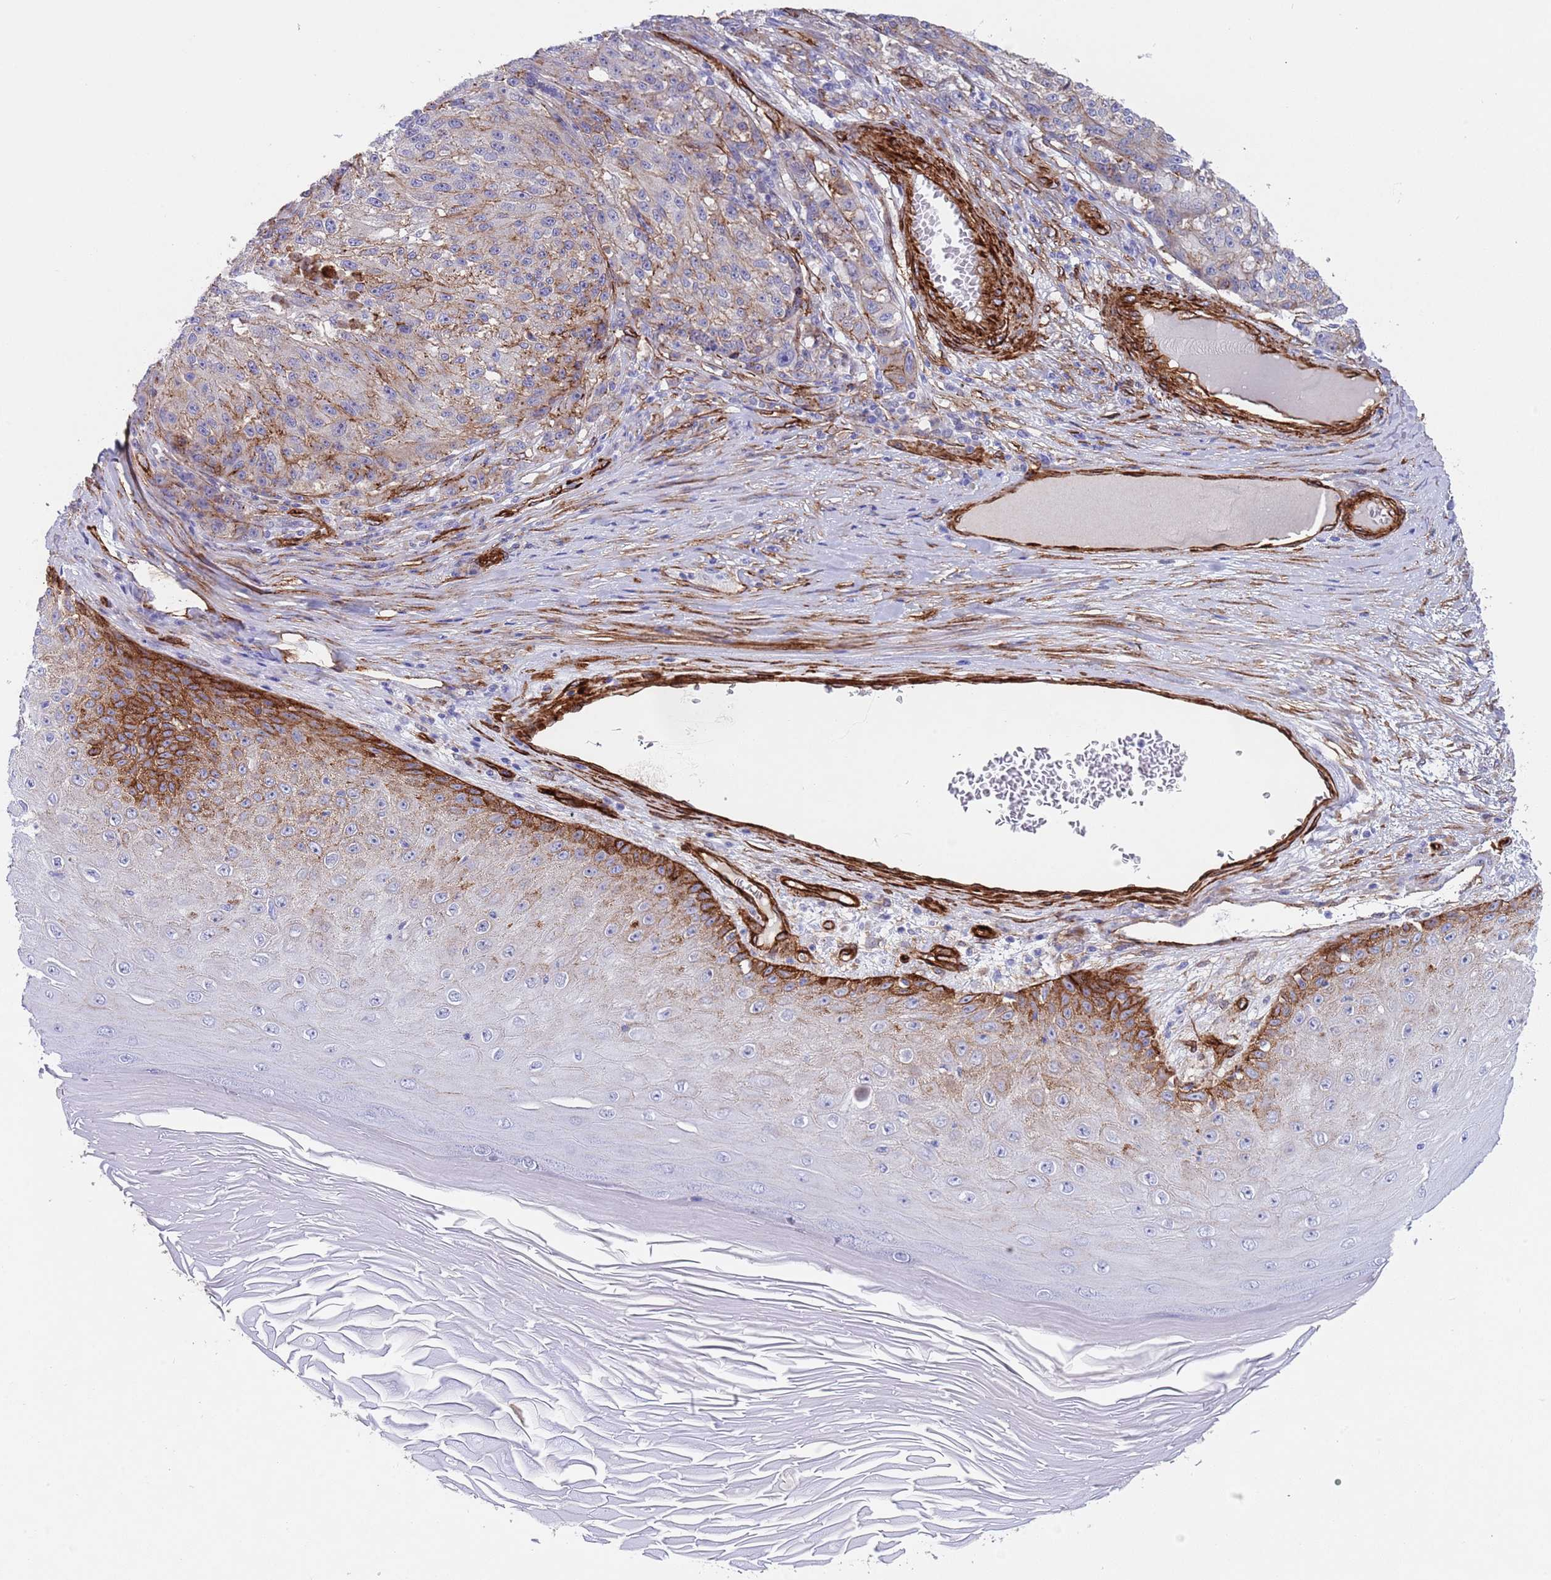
{"staining": {"intensity": "weak", "quantity": "25%-75%", "location": "cytoplasmic/membranous"}, "tissue": "melanoma", "cell_type": "Tumor cells", "image_type": "cancer", "snomed": [{"axis": "morphology", "description": "Malignant melanoma, NOS"}, {"axis": "topography", "description": "Skin"}], "caption": "Immunohistochemical staining of human melanoma exhibits low levels of weak cytoplasmic/membranous protein expression in about 25%-75% of tumor cells. (DAB (3,3'-diaminobenzidine) IHC, brown staining for protein, blue staining for nuclei).", "gene": "CAV2", "patient": {"sex": "male", "age": 53}}